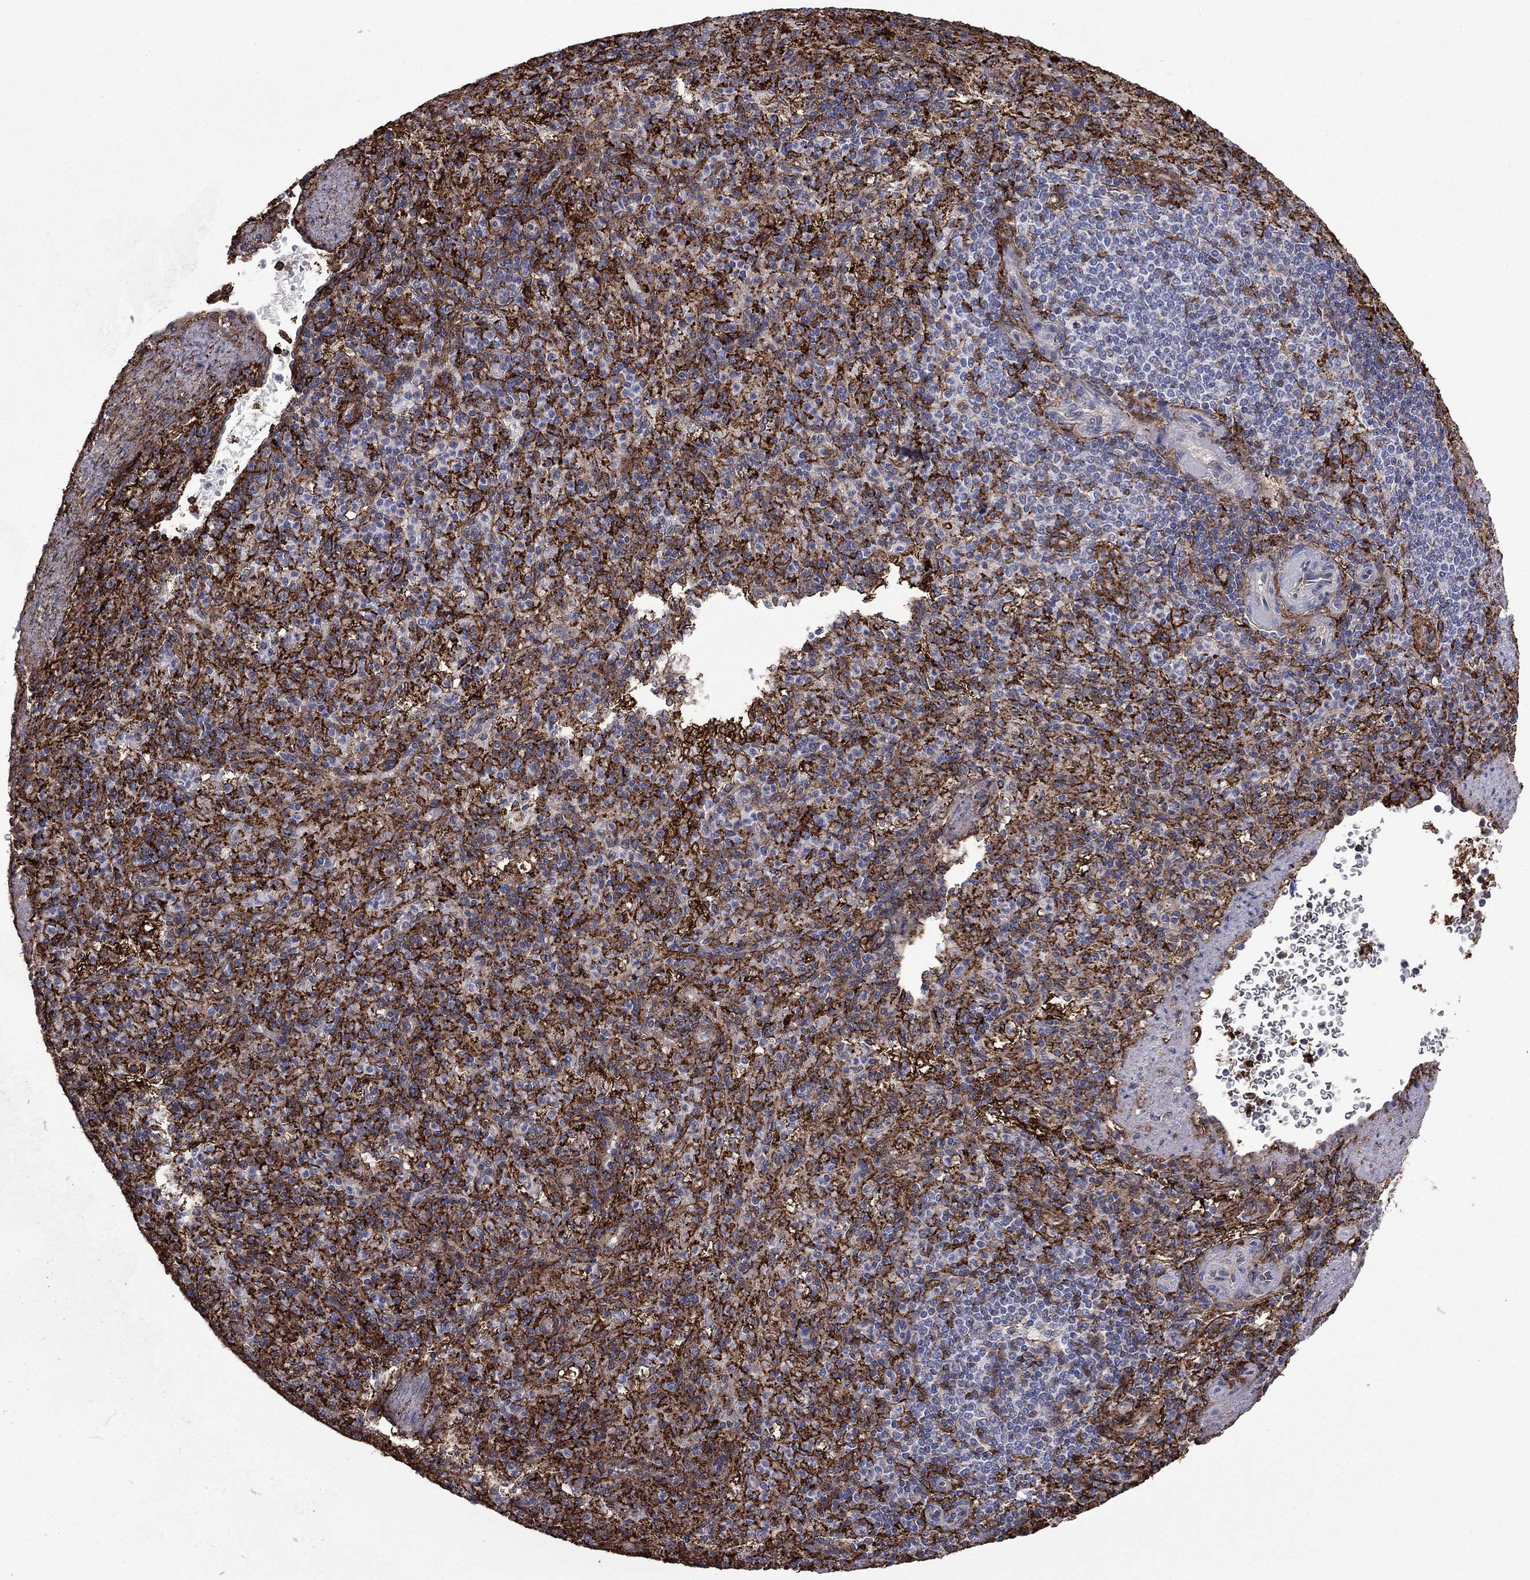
{"staining": {"intensity": "strong", "quantity": ">75%", "location": "cytoplasmic/membranous"}, "tissue": "spleen", "cell_type": "Cells in red pulp", "image_type": "normal", "snomed": [{"axis": "morphology", "description": "Normal tissue, NOS"}, {"axis": "topography", "description": "Spleen"}], "caption": "IHC micrograph of unremarkable spleen: human spleen stained using IHC shows high levels of strong protein expression localized specifically in the cytoplasmic/membranous of cells in red pulp, appearing as a cytoplasmic/membranous brown color.", "gene": "PLAU", "patient": {"sex": "female", "age": 74}}